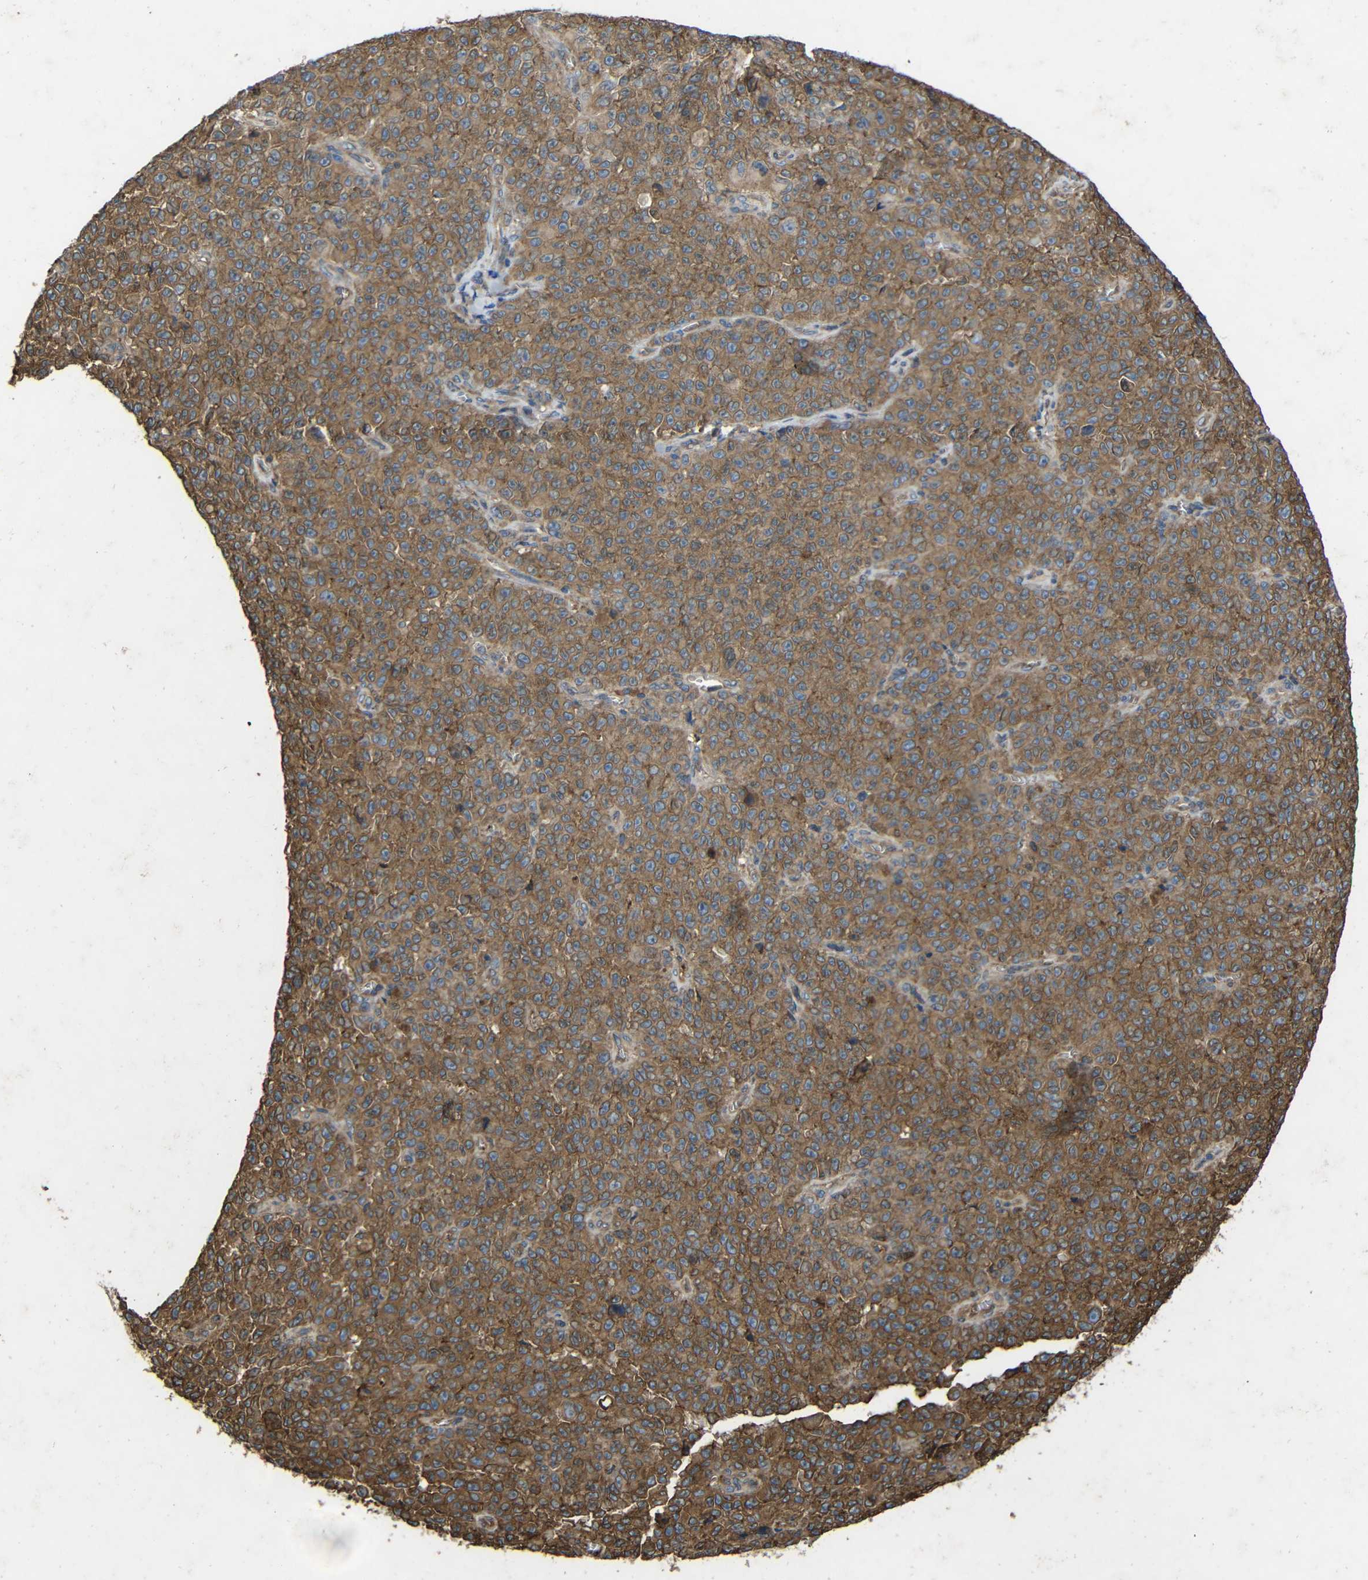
{"staining": {"intensity": "moderate", "quantity": ">75%", "location": "cytoplasmic/membranous"}, "tissue": "melanoma", "cell_type": "Tumor cells", "image_type": "cancer", "snomed": [{"axis": "morphology", "description": "Malignant melanoma, NOS"}, {"axis": "topography", "description": "Skin"}], "caption": "Immunohistochemical staining of malignant melanoma displays medium levels of moderate cytoplasmic/membranous protein positivity in approximately >75% of tumor cells.", "gene": "TREM2", "patient": {"sex": "female", "age": 82}}